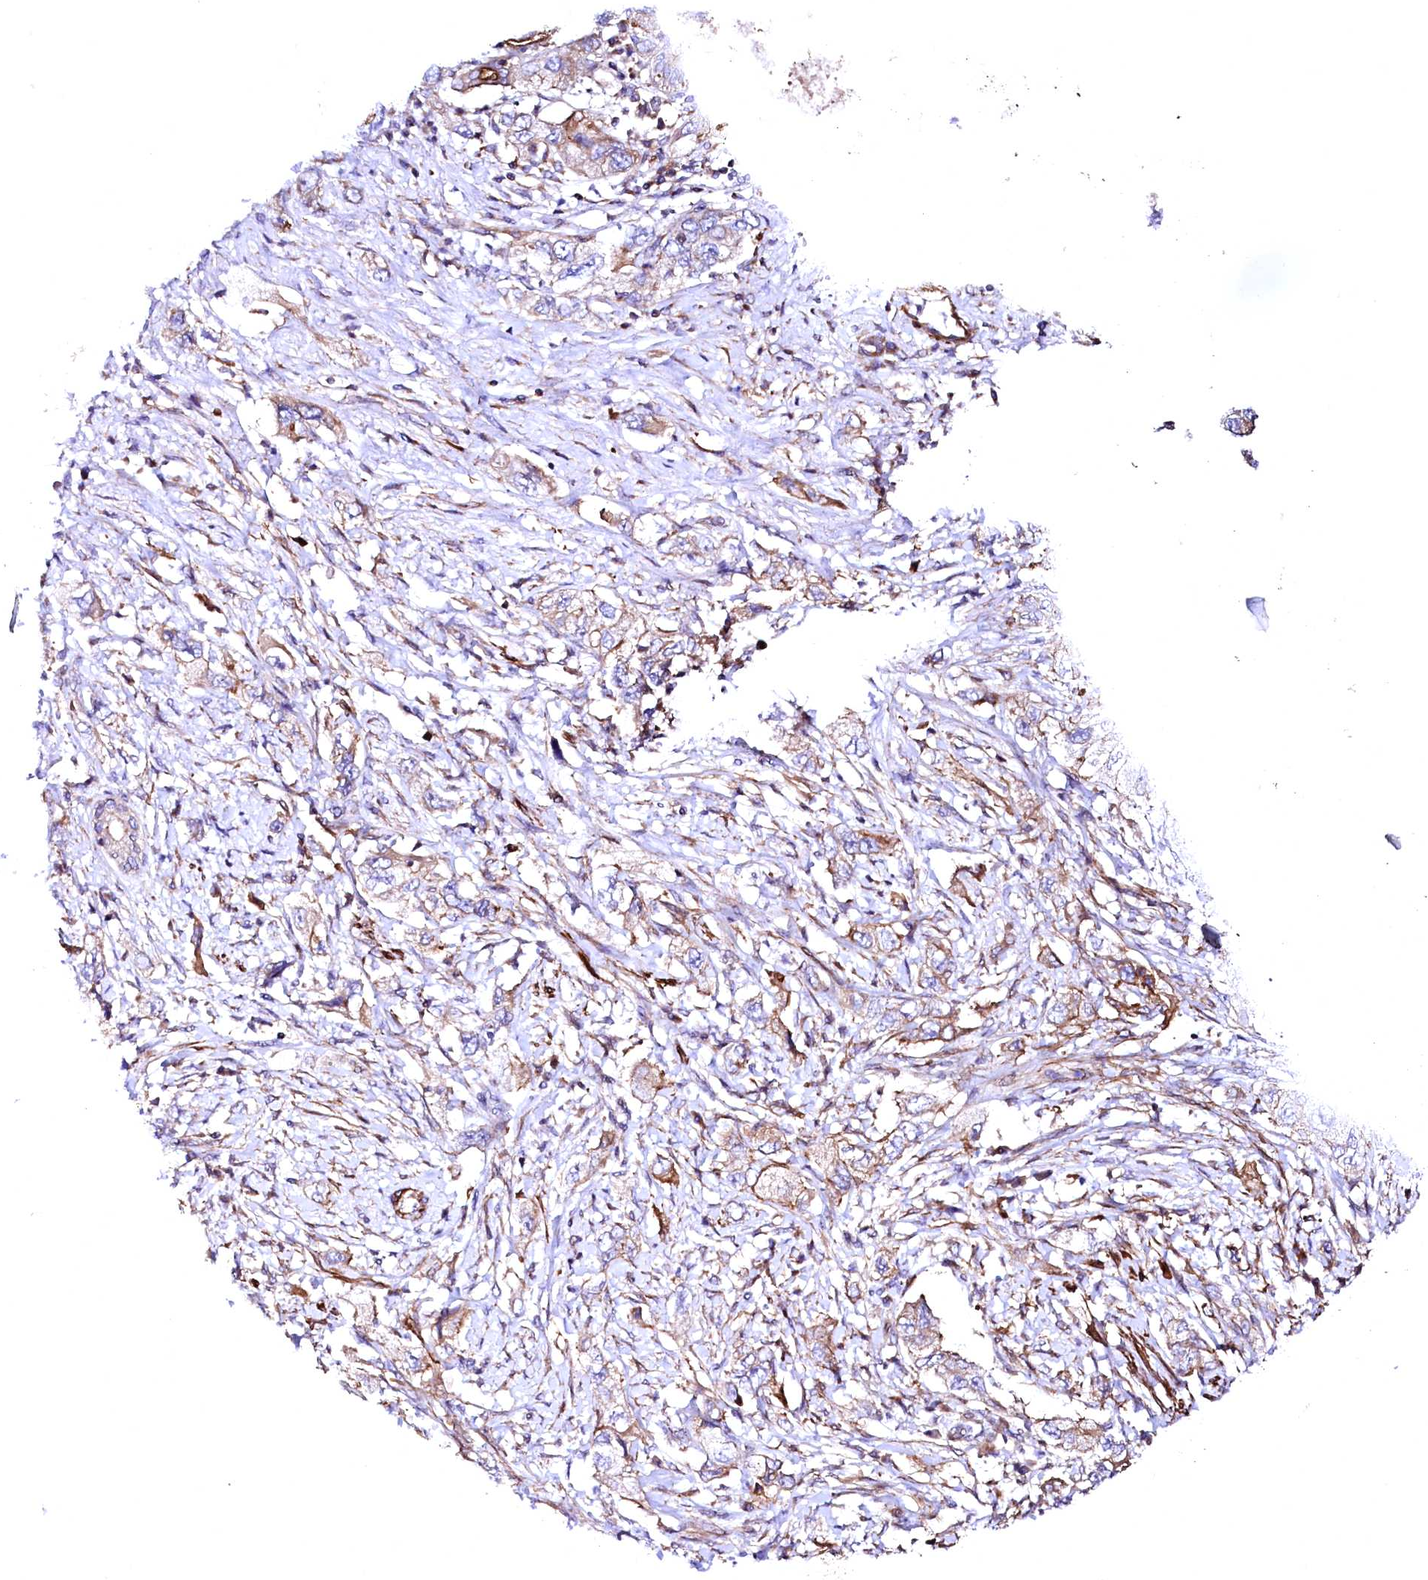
{"staining": {"intensity": "weak", "quantity": "25%-75%", "location": "cytoplasmic/membranous"}, "tissue": "pancreatic cancer", "cell_type": "Tumor cells", "image_type": "cancer", "snomed": [{"axis": "morphology", "description": "Adenocarcinoma, NOS"}, {"axis": "topography", "description": "Pancreas"}], "caption": "A brown stain labels weak cytoplasmic/membranous staining of a protein in pancreatic cancer tumor cells.", "gene": "GPR176", "patient": {"sex": "female", "age": 73}}